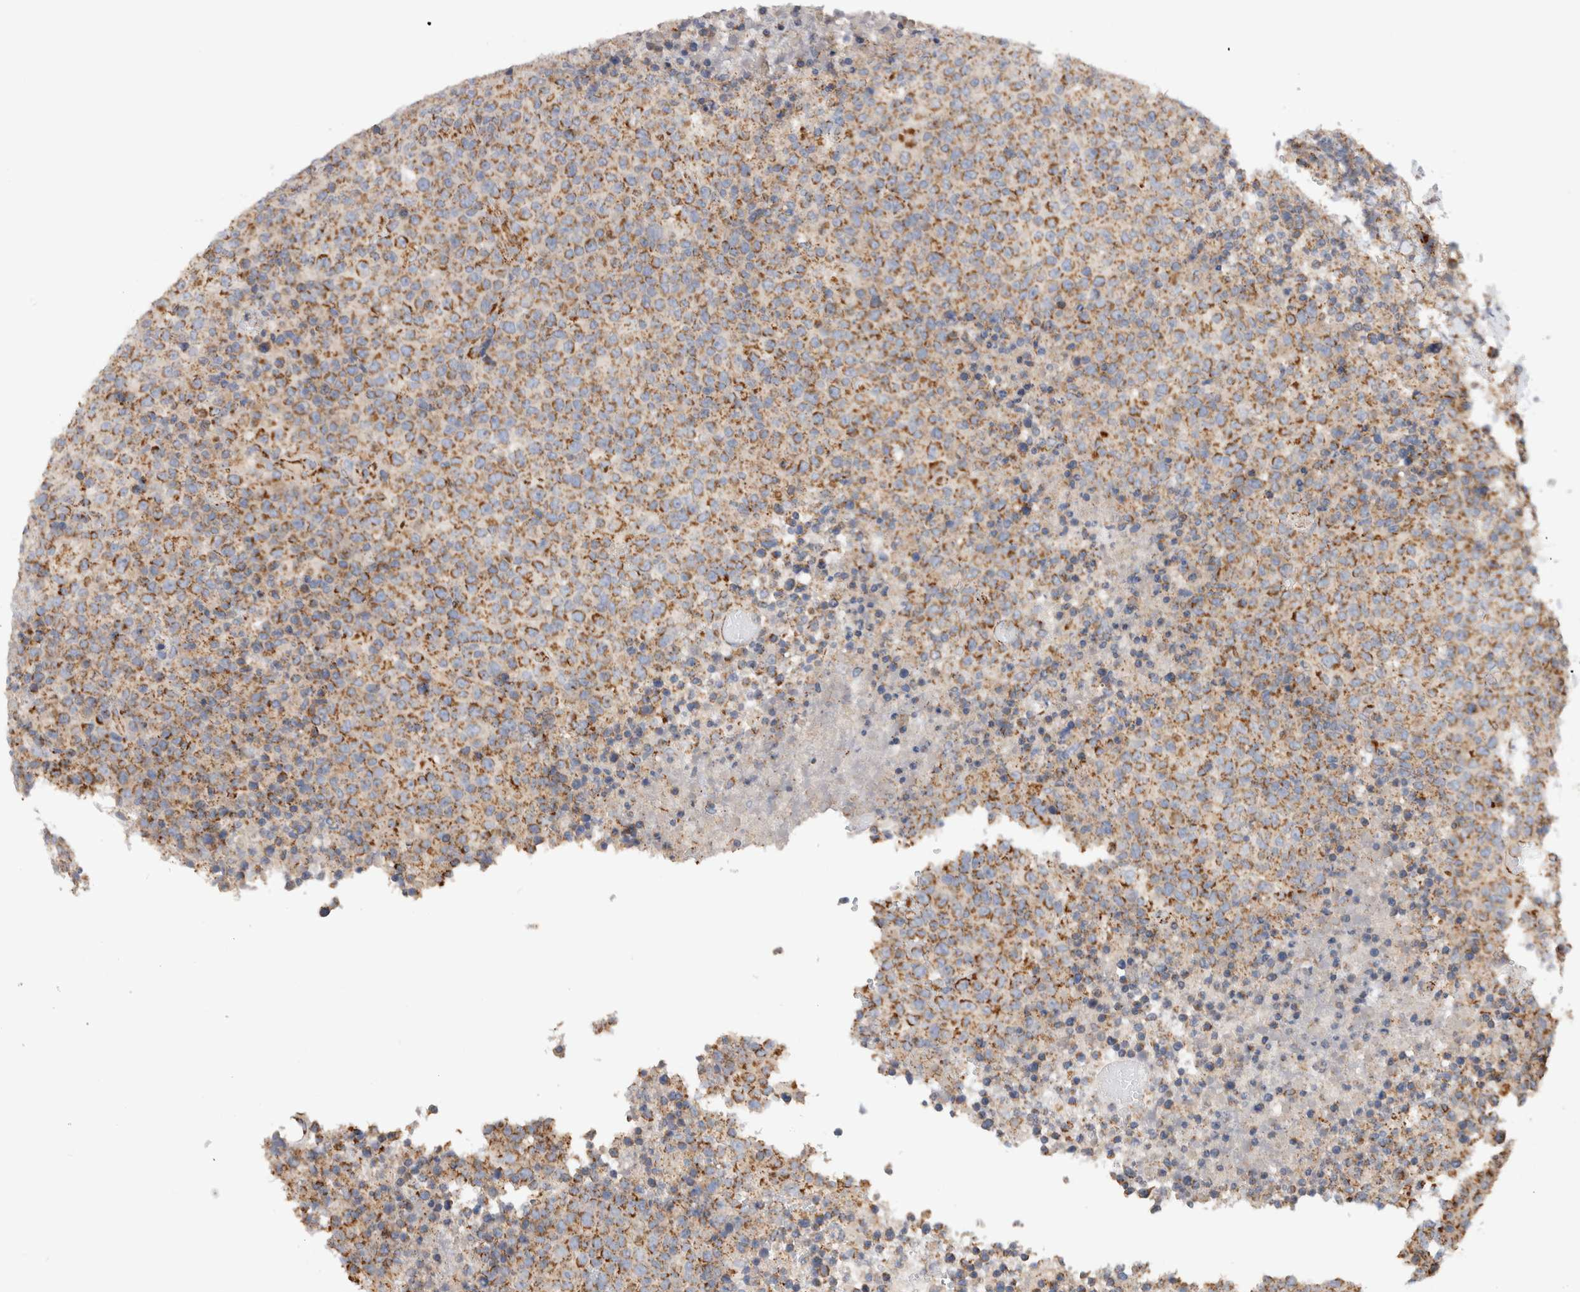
{"staining": {"intensity": "moderate", "quantity": ">75%", "location": "cytoplasmic/membranous"}, "tissue": "lymphoma", "cell_type": "Tumor cells", "image_type": "cancer", "snomed": [{"axis": "morphology", "description": "Malignant lymphoma, non-Hodgkin's type, High grade"}, {"axis": "topography", "description": "Lymph node"}], "caption": "Protein analysis of lymphoma tissue reveals moderate cytoplasmic/membranous staining in about >75% of tumor cells. The staining was performed using DAB (3,3'-diaminobenzidine) to visualize the protein expression in brown, while the nuclei were stained in blue with hematoxylin (Magnification: 20x).", "gene": "IARS2", "patient": {"sex": "male", "age": 13}}